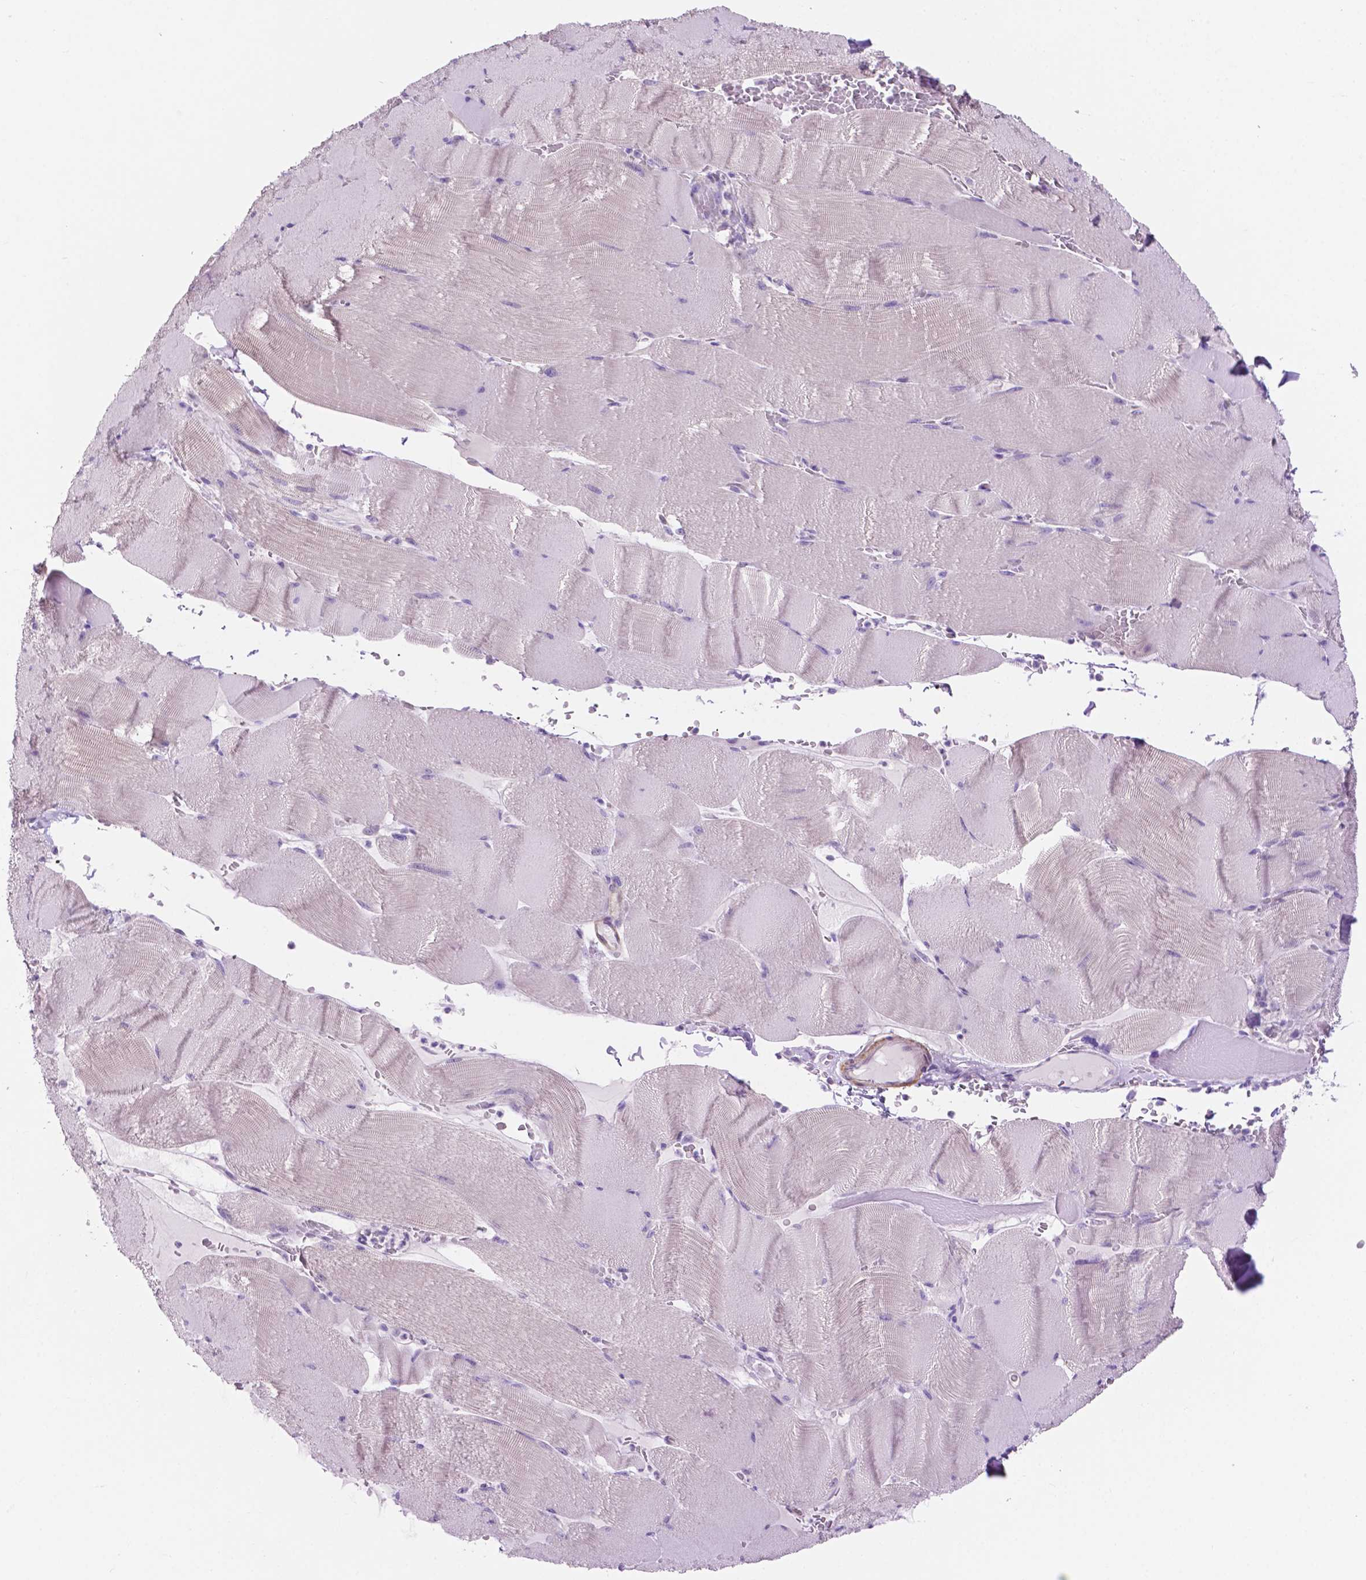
{"staining": {"intensity": "negative", "quantity": "none", "location": "none"}, "tissue": "skeletal muscle", "cell_type": "Myocytes", "image_type": "normal", "snomed": [{"axis": "morphology", "description": "Normal tissue, NOS"}, {"axis": "topography", "description": "Skeletal muscle"}], "caption": "Immunohistochemistry of normal skeletal muscle demonstrates no positivity in myocytes. (Brightfield microscopy of DAB immunohistochemistry (IHC) at high magnification).", "gene": "ACY3", "patient": {"sex": "male", "age": 56}}